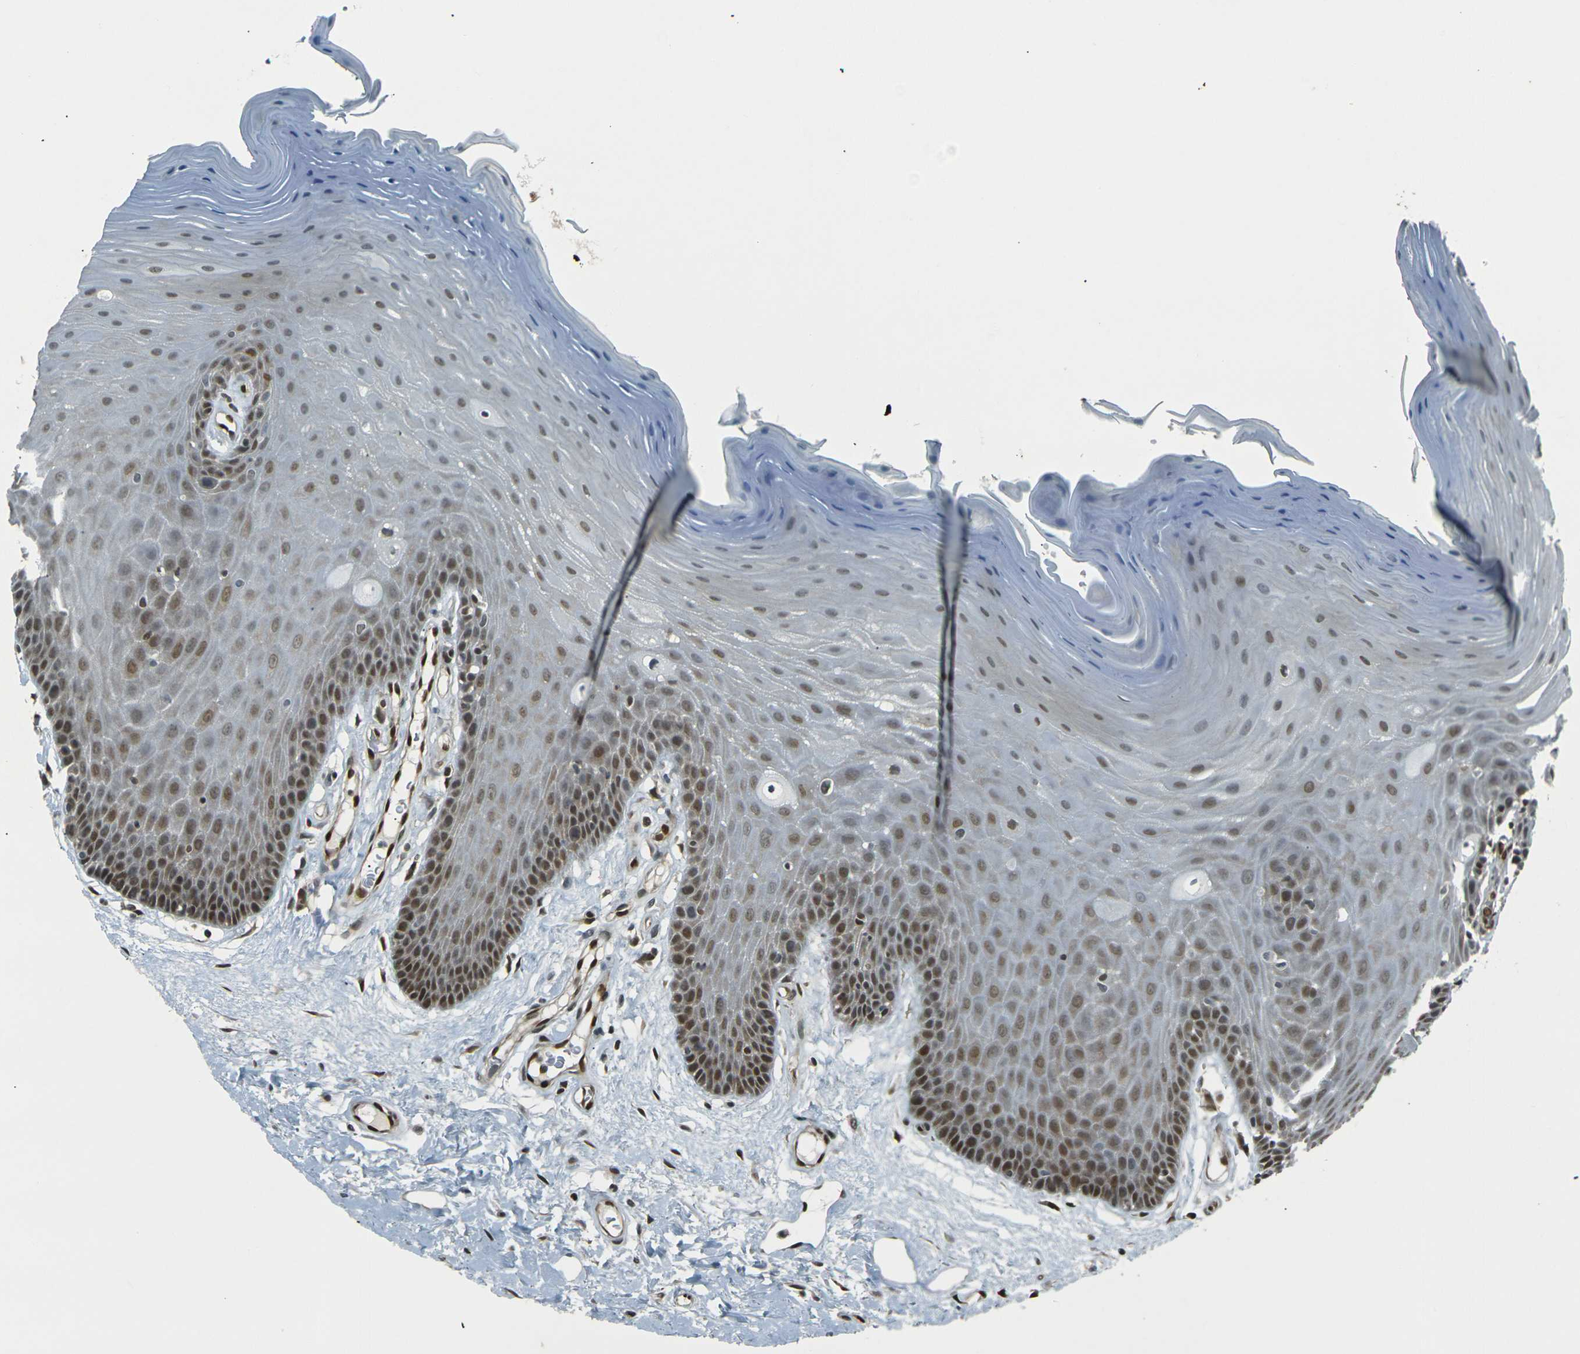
{"staining": {"intensity": "moderate", "quantity": "25%-75%", "location": "nuclear"}, "tissue": "oral mucosa", "cell_type": "Squamous epithelial cells", "image_type": "normal", "snomed": [{"axis": "morphology", "description": "Normal tissue, NOS"}, {"axis": "morphology", "description": "Squamous cell carcinoma, NOS"}, {"axis": "topography", "description": "Skeletal muscle"}, {"axis": "topography", "description": "Adipose tissue"}, {"axis": "topography", "description": "Vascular tissue"}, {"axis": "topography", "description": "Oral tissue"}, {"axis": "topography", "description": "Peripheral nerve tissue"}, {"axis": "topography", "description": "Head-Neck"}], "caption": "Unremarkable oral mucosa was stained to show a protein in brown. There is medium levels of moderate nuclear staining in about 25%-75% of squamous epithelial cells. (brown staining indicates protein expression, while blue staining denotes nuclei).", "gene": "NHEJ1", "patient": {"sex": "male", "age": 71}}